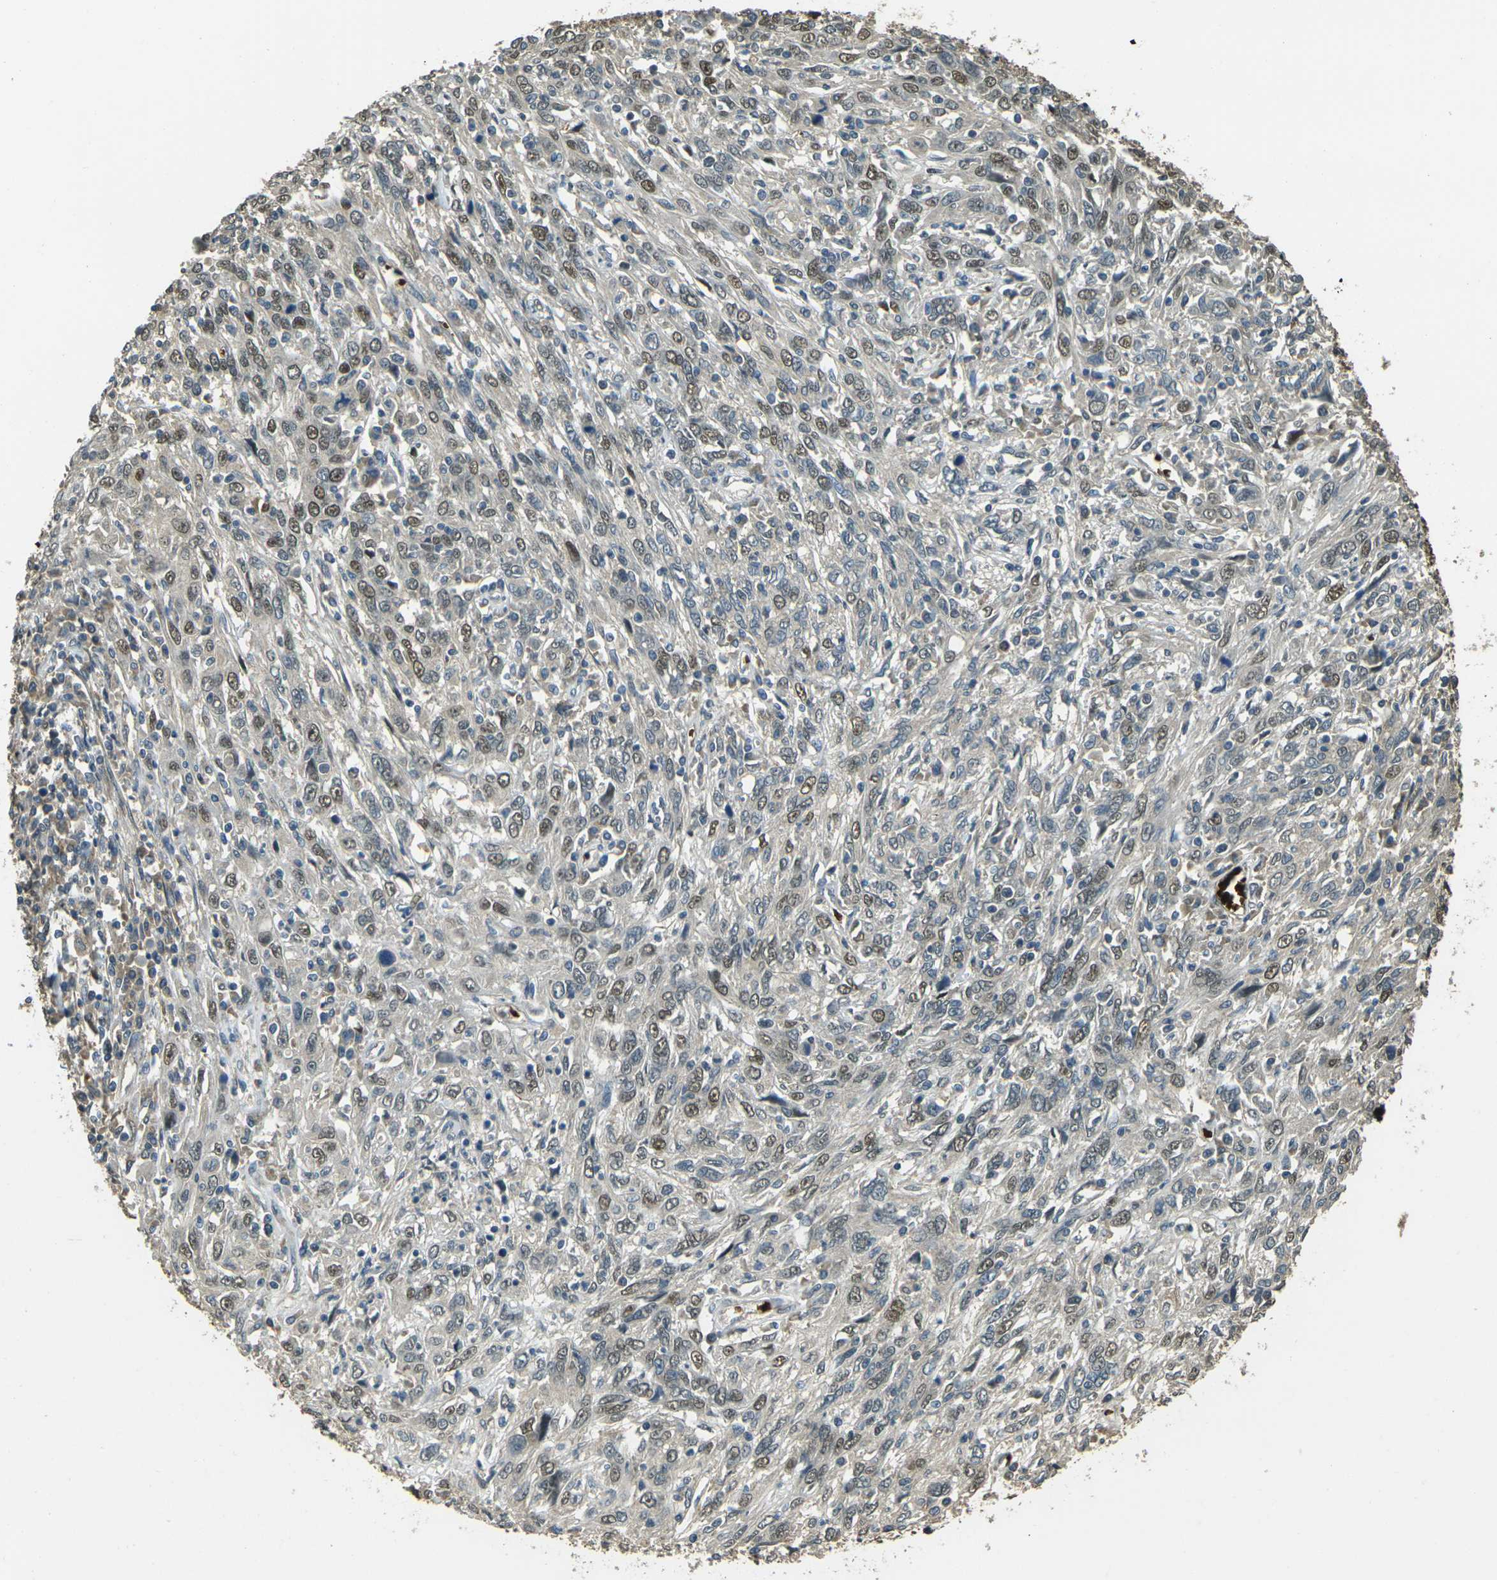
{"staining": {"intensity": "moderate", "quantity": "25%-75%", "location": "nuclear"}, "tissue": "cervical cancer", "cell_type": "Tumor cells", "image_type": "cancer", "snomed": [{"axis": "morphology", "description": "Squamous cell carcinoma, NOS"}, {"axis": "topography", "description": "Cervix"}], "caption": "This is a photomicrograph of IHC staining of cervical squamous cell carcinoma, which shows moderate positivity in the nuclear of tumor cells.", "gene": "TOR1A", "patient": {"sex": "female", "age": 46}}